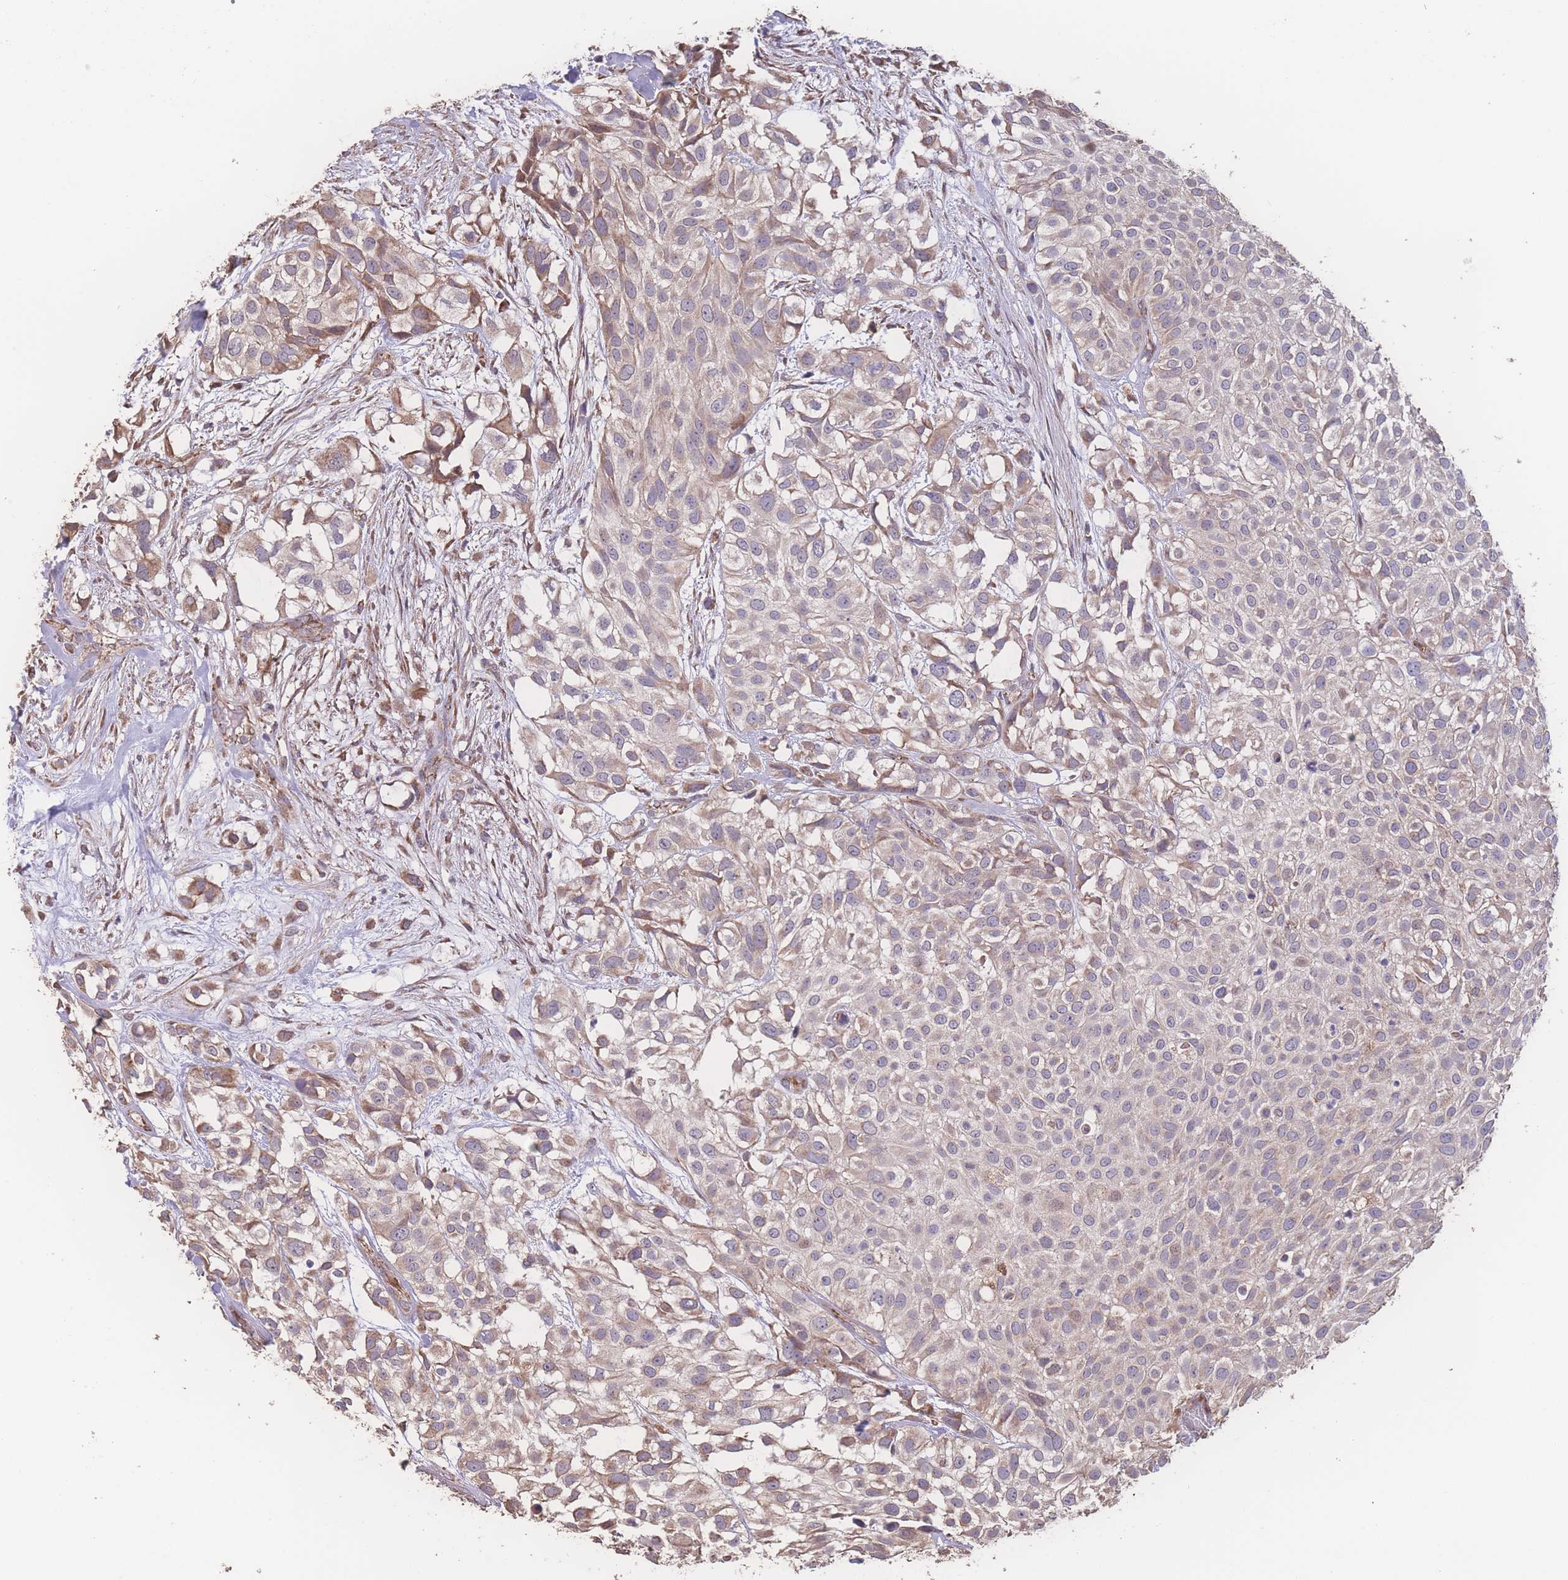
{"staining": {"intensity": "moderate", "quantity": "<25%", "location": "cytoplasmic/membranous"}, "tissue": "urothelial cancer", "cell_type": "Tumor cells", "image_type": "cancer", "snomed": [{"axis": "morphology", "description": "Urothelial carcinoma, High grade"}, {"axis": "topography", "description": "Urinary bladder"}], "caption": "The immunohistochemical stain shows moderate cytoplasmic/membranous staining in tumor cells of urothelial carcinoma (high-grade) tissue. (IHC, brightfield microscopy, high magnification).", "gene": "SGSM3", "patient": {"sex": "male", "age": 56}}